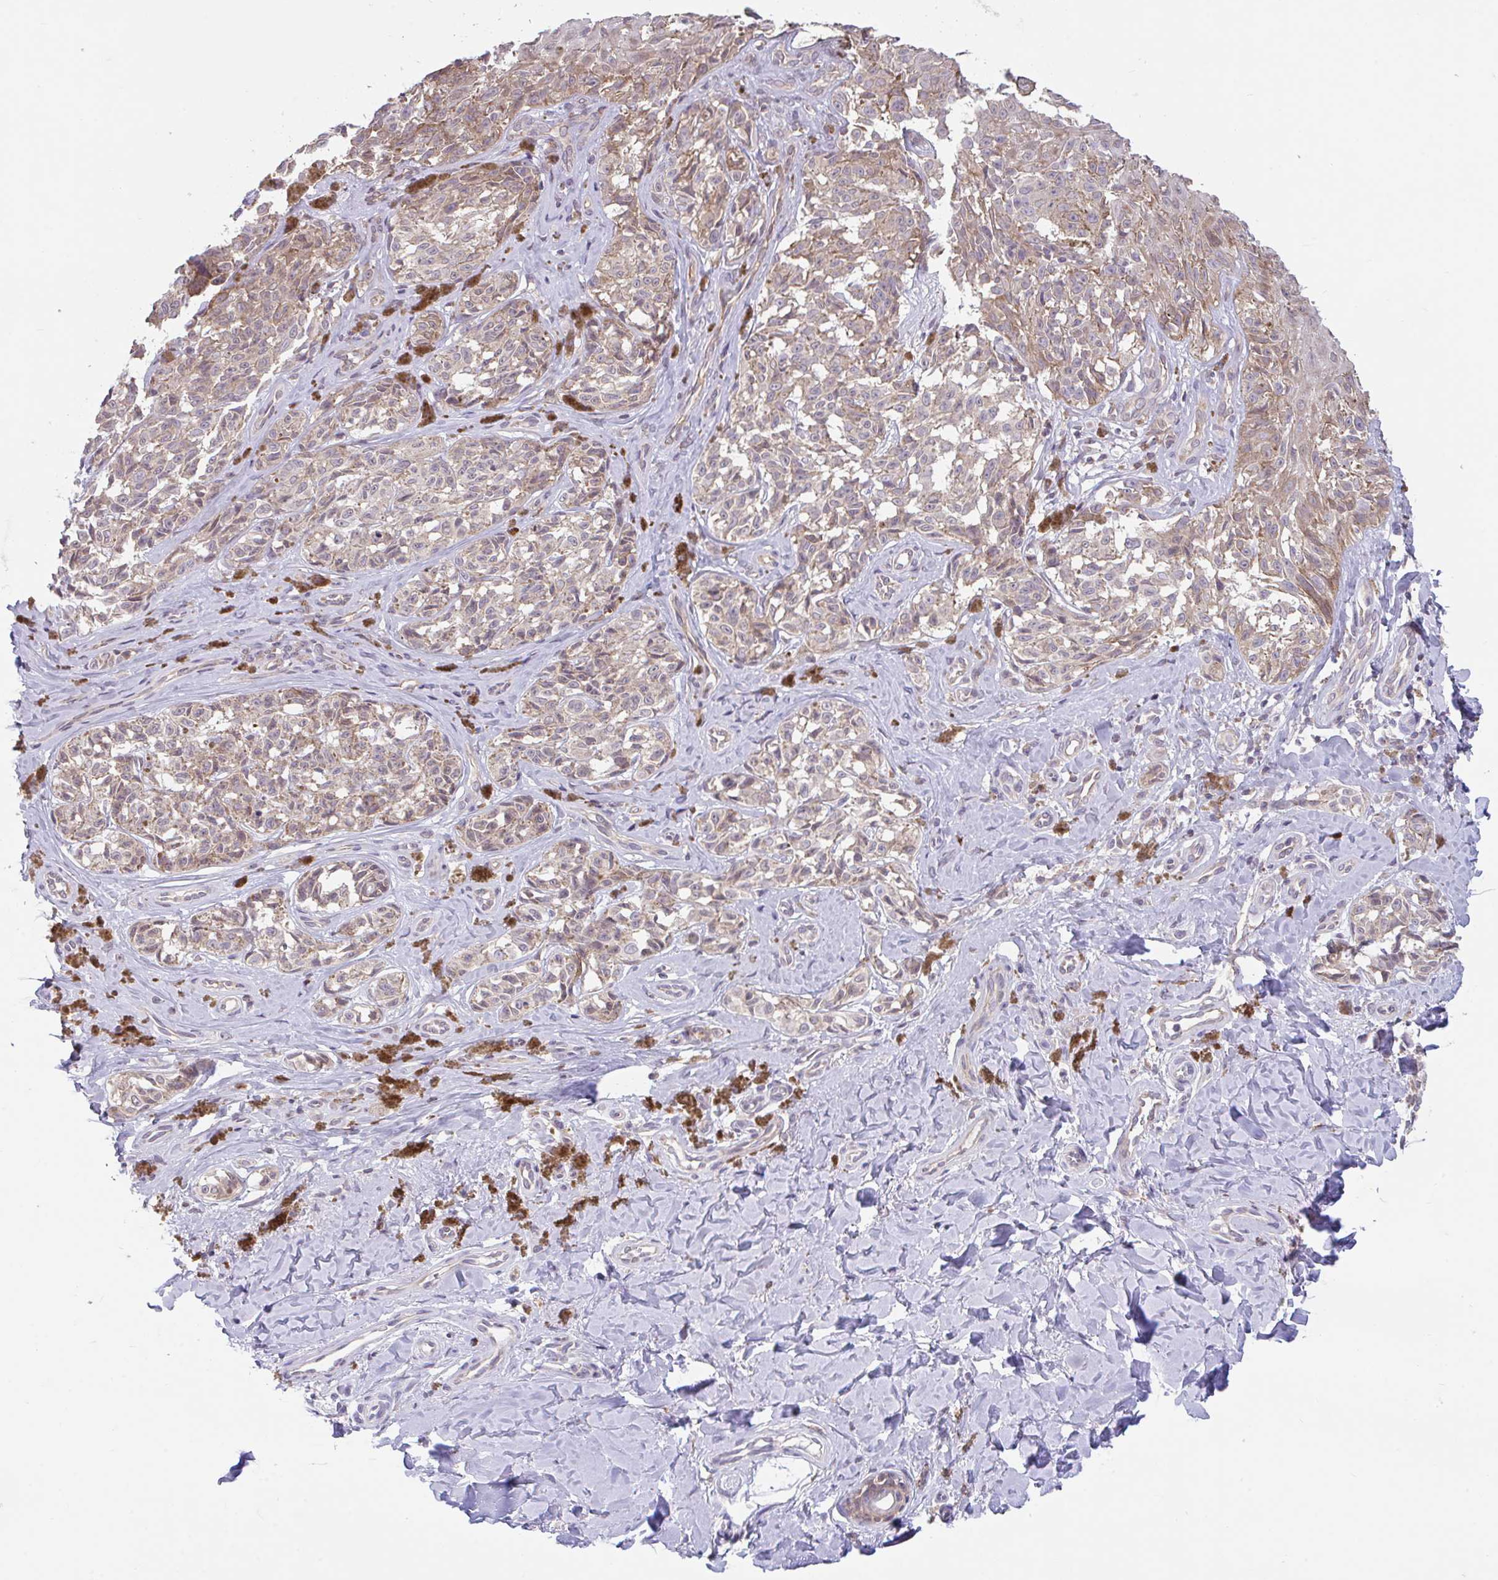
{"staining": {"intensity": "weak", "quantity": "25%-75%", "location": "nuclear"}, "tissue": "melanoma", "cell_type": "Tumor cells", "image_type": "cancer", "snomed": [{"axis": "morphology", "description": "Malignant melanoma, NOS"}, {"axis": "topography", "description": "Skin"}], "caption": "Protein analysis of melanoma tissue reveals weak nuclear expression in approximately 25%-75% of tumor cells.", "gene": "RALBP1", "patient": {"sex": "female", "age": 65}}